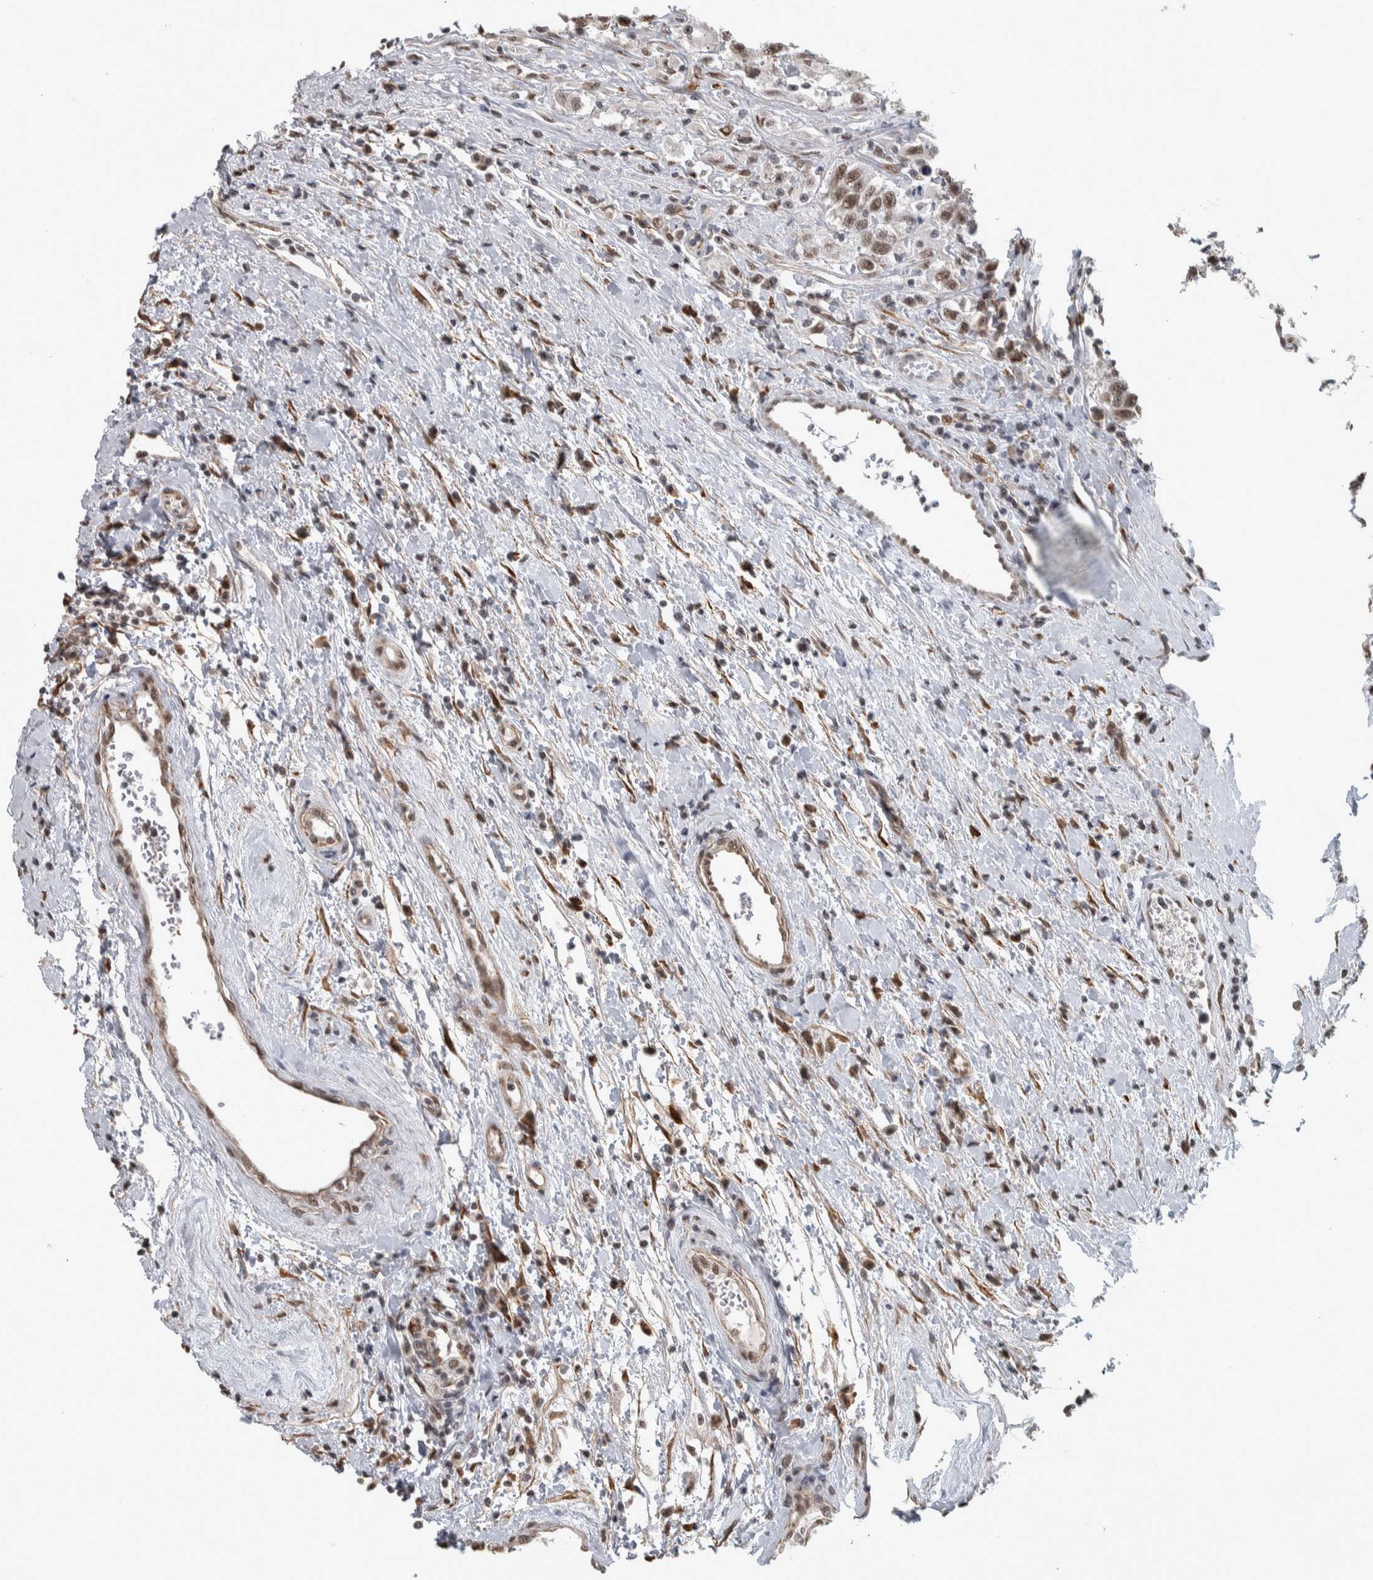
{"staining": {"intensity": "moderate", "quantity": ">75%", "location": "nuclear"}, "tissue": "testis cancer", "cell_type": "Tumor cells", "image_type": "cancer", "snomed": [{"axis": "morphology", "description": "Seminoma, NOS"}, {"axis": "topography", "description": "Testis"}], "caption": "Testis seminoma tissue shows moderate nuclear expression in approximately >75% of tumor cells", "gene": "DDX42", "patient": {"sex": "male", "age": 41}}